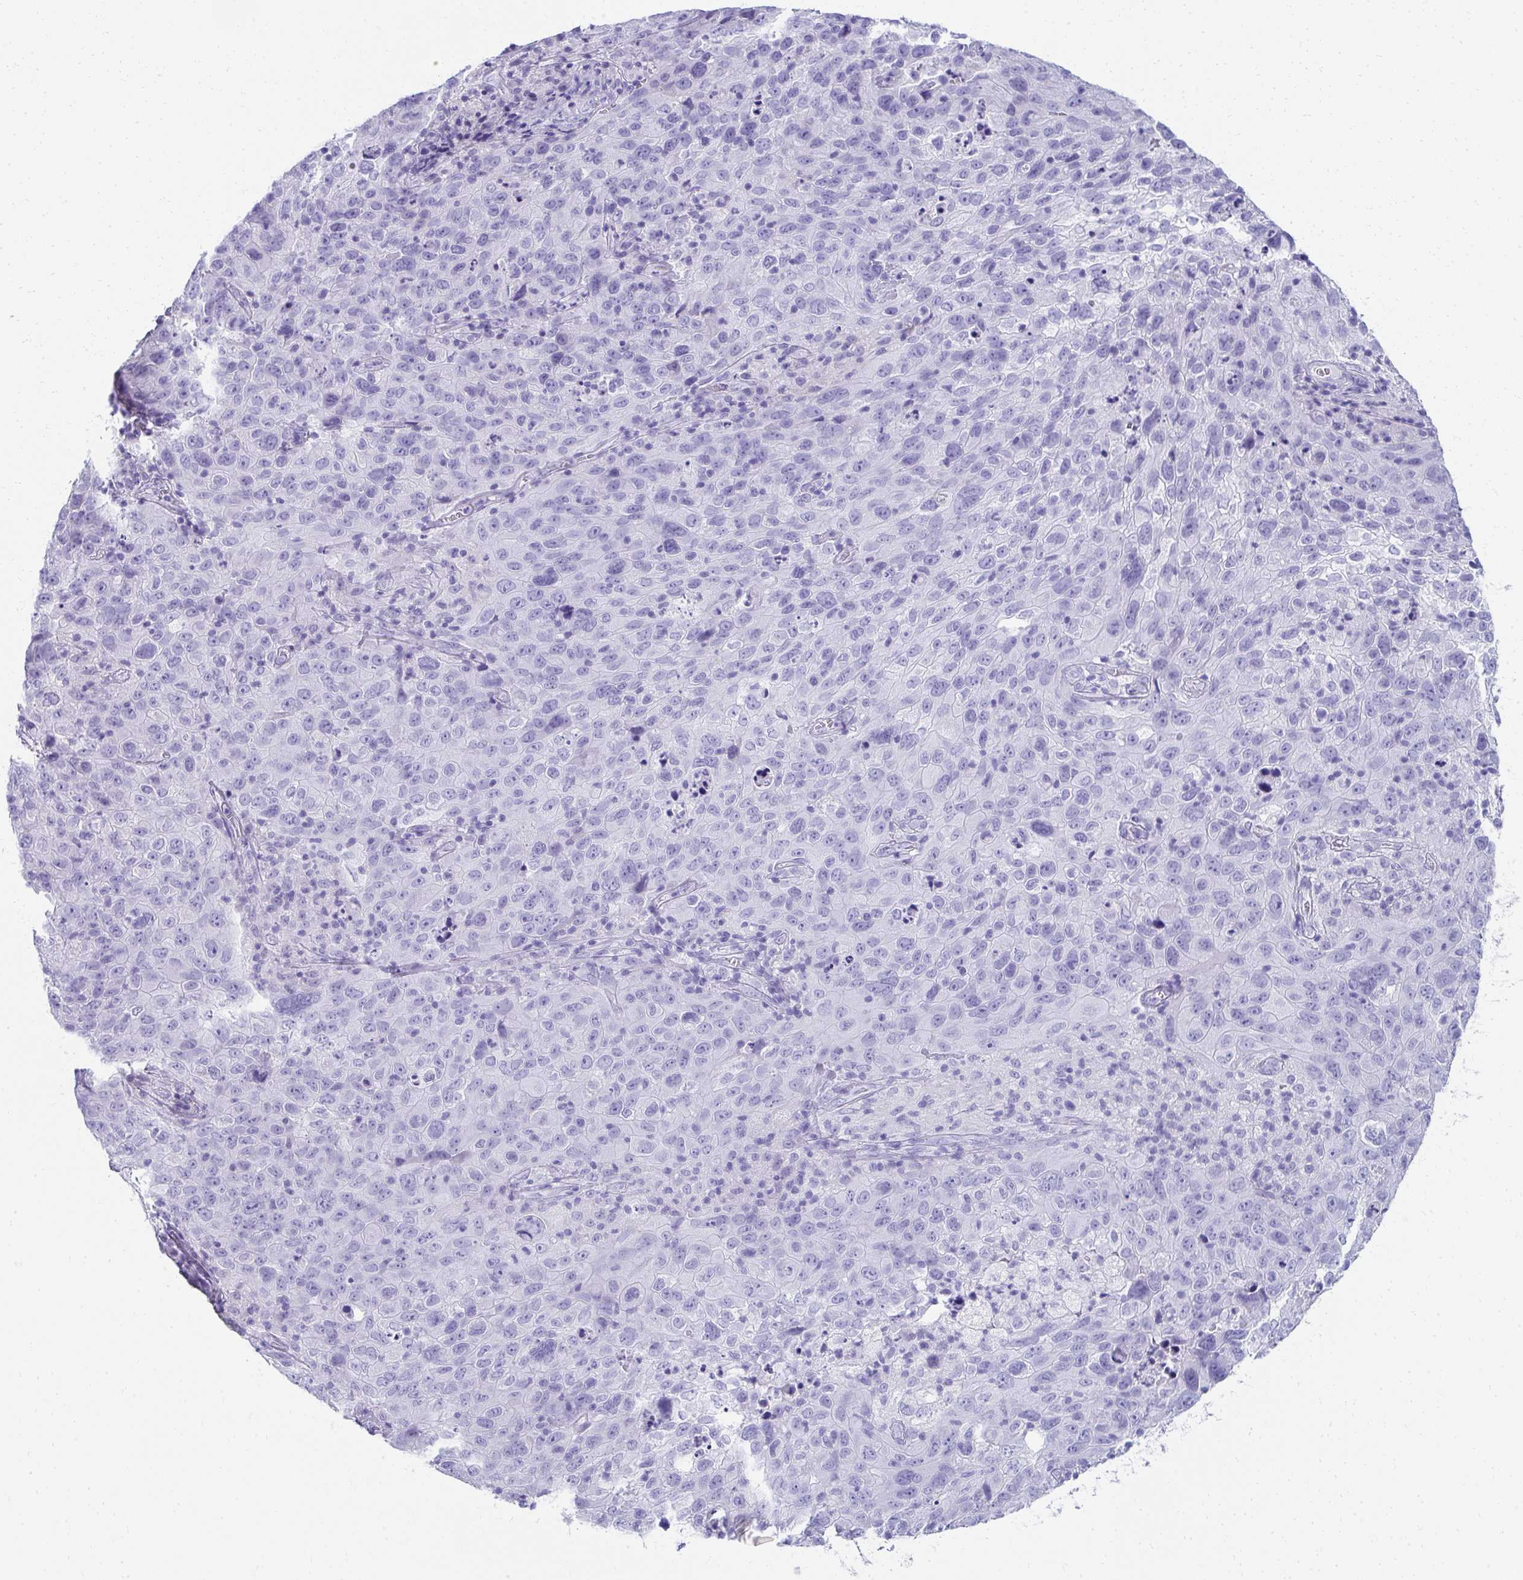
{"staining": {"intensity": "negative", "quantity": "none", "location": "none"}, "tissue": "cervical cancer", "cell_type": "Tumor cells", "image_type": "cancer", "snomed": [{"axis": "morphology", "description": "Squamous cell carcinoma, NOS"}, {"axis": "topography", "description": "Cervix"}], "caption": "Cervical cancer stained for a protein using immunohistochemistry (IHC) demonstrates no positivity tumor cells.", "gene": "SEC14L3", "patient": {"sex": "female", "age": 44}}